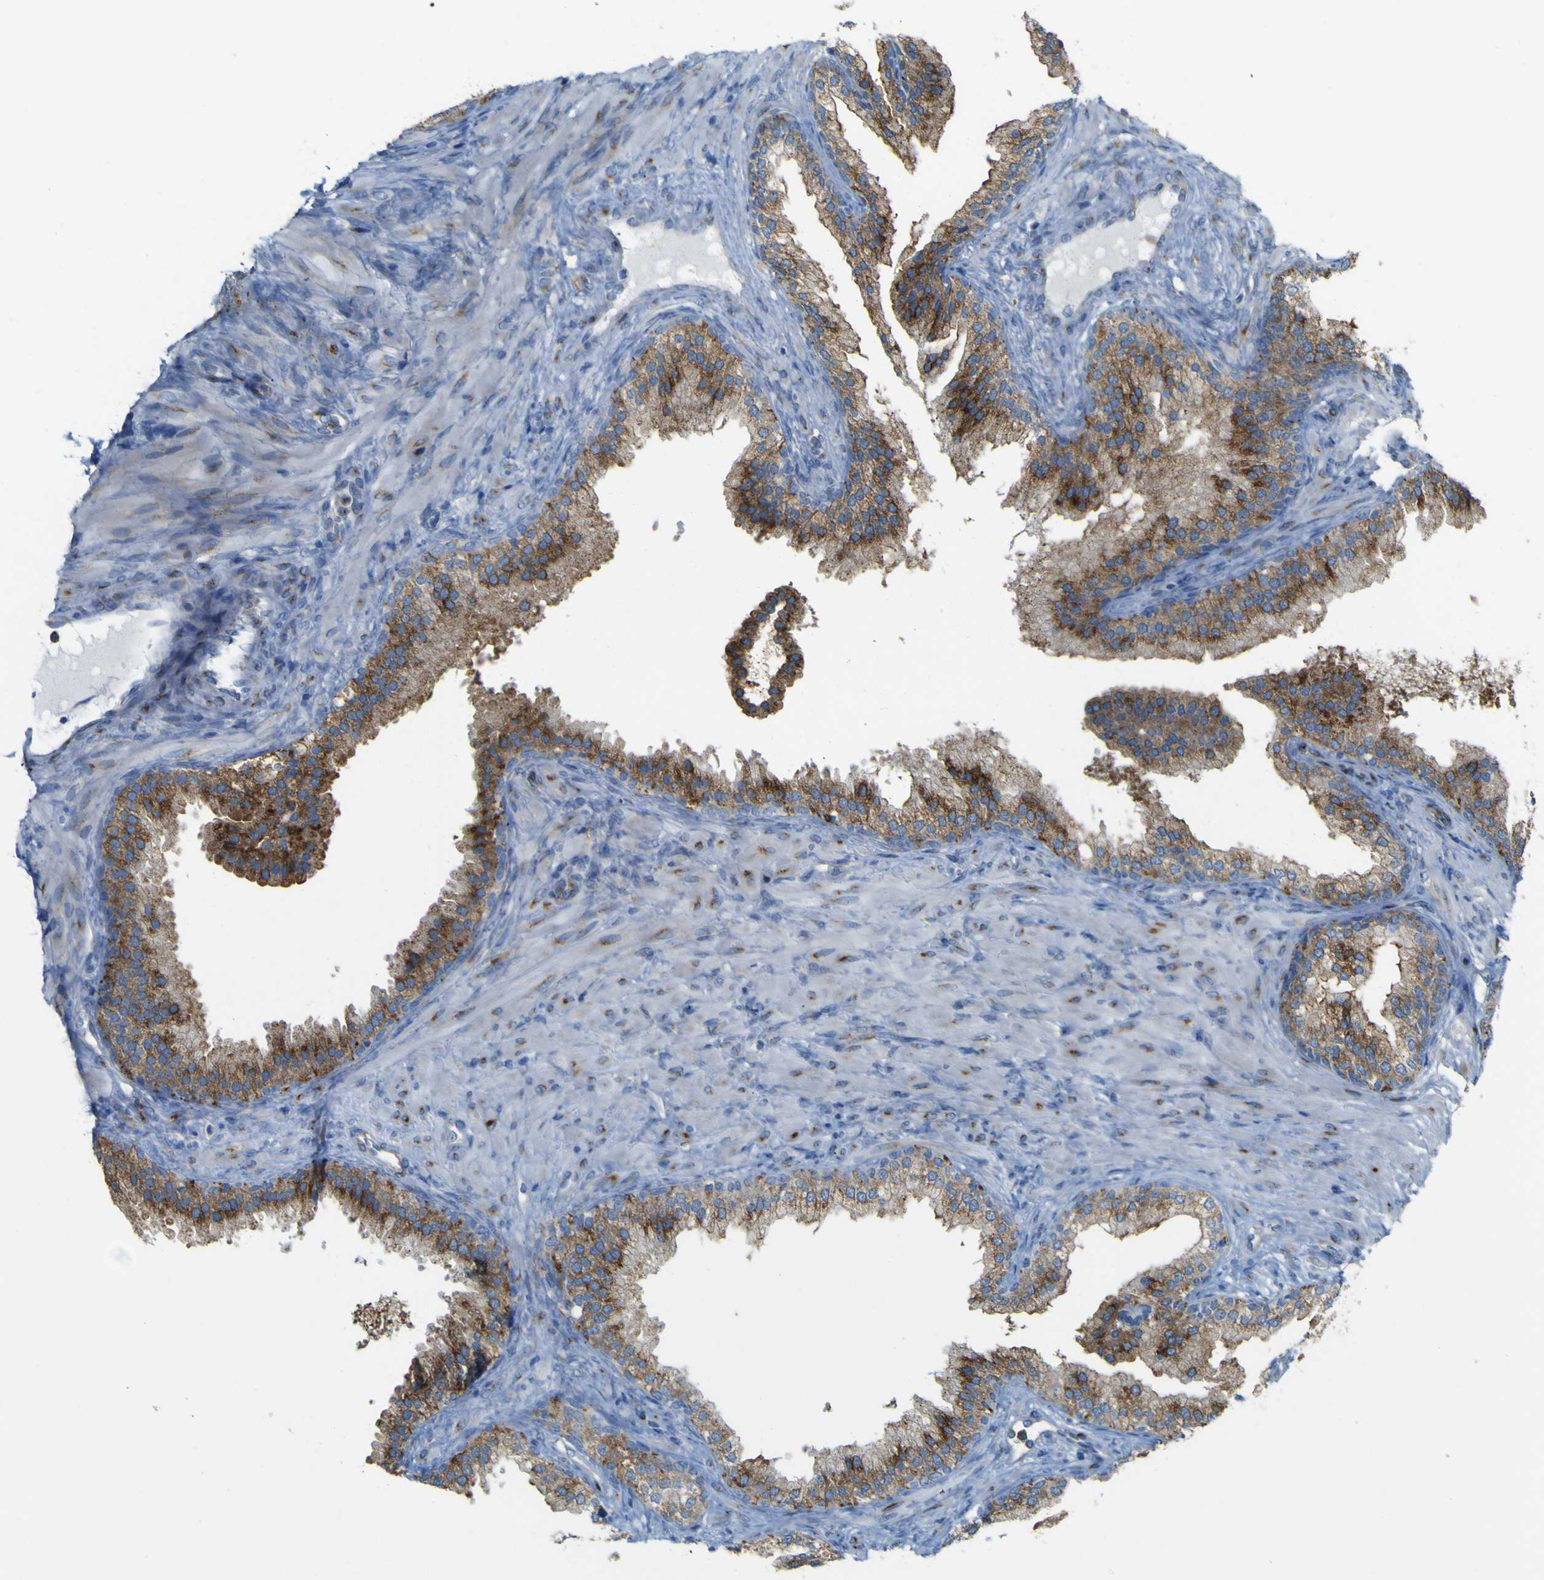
{"staining": {"intensity": "moderate", "quantity": ">75%", "location": "cytoplasmic/membranous"}, "tissue": "prostate", "cell_type": "Glandular cells", "image_type": "normal", "snomed": [{"axis": "morphology", "description": "Normal tissue, NOS"}, {"axis": "topography", "description": "Prostate"}], "caption": "DAB immunohistochemical staining of unremarkable prostate reveals moderate cytoplasmic/membranous protein expression in about >75% of glandular cells.", "gene": "IGF2R", "patient": {"sex": "male", "age": 76}}